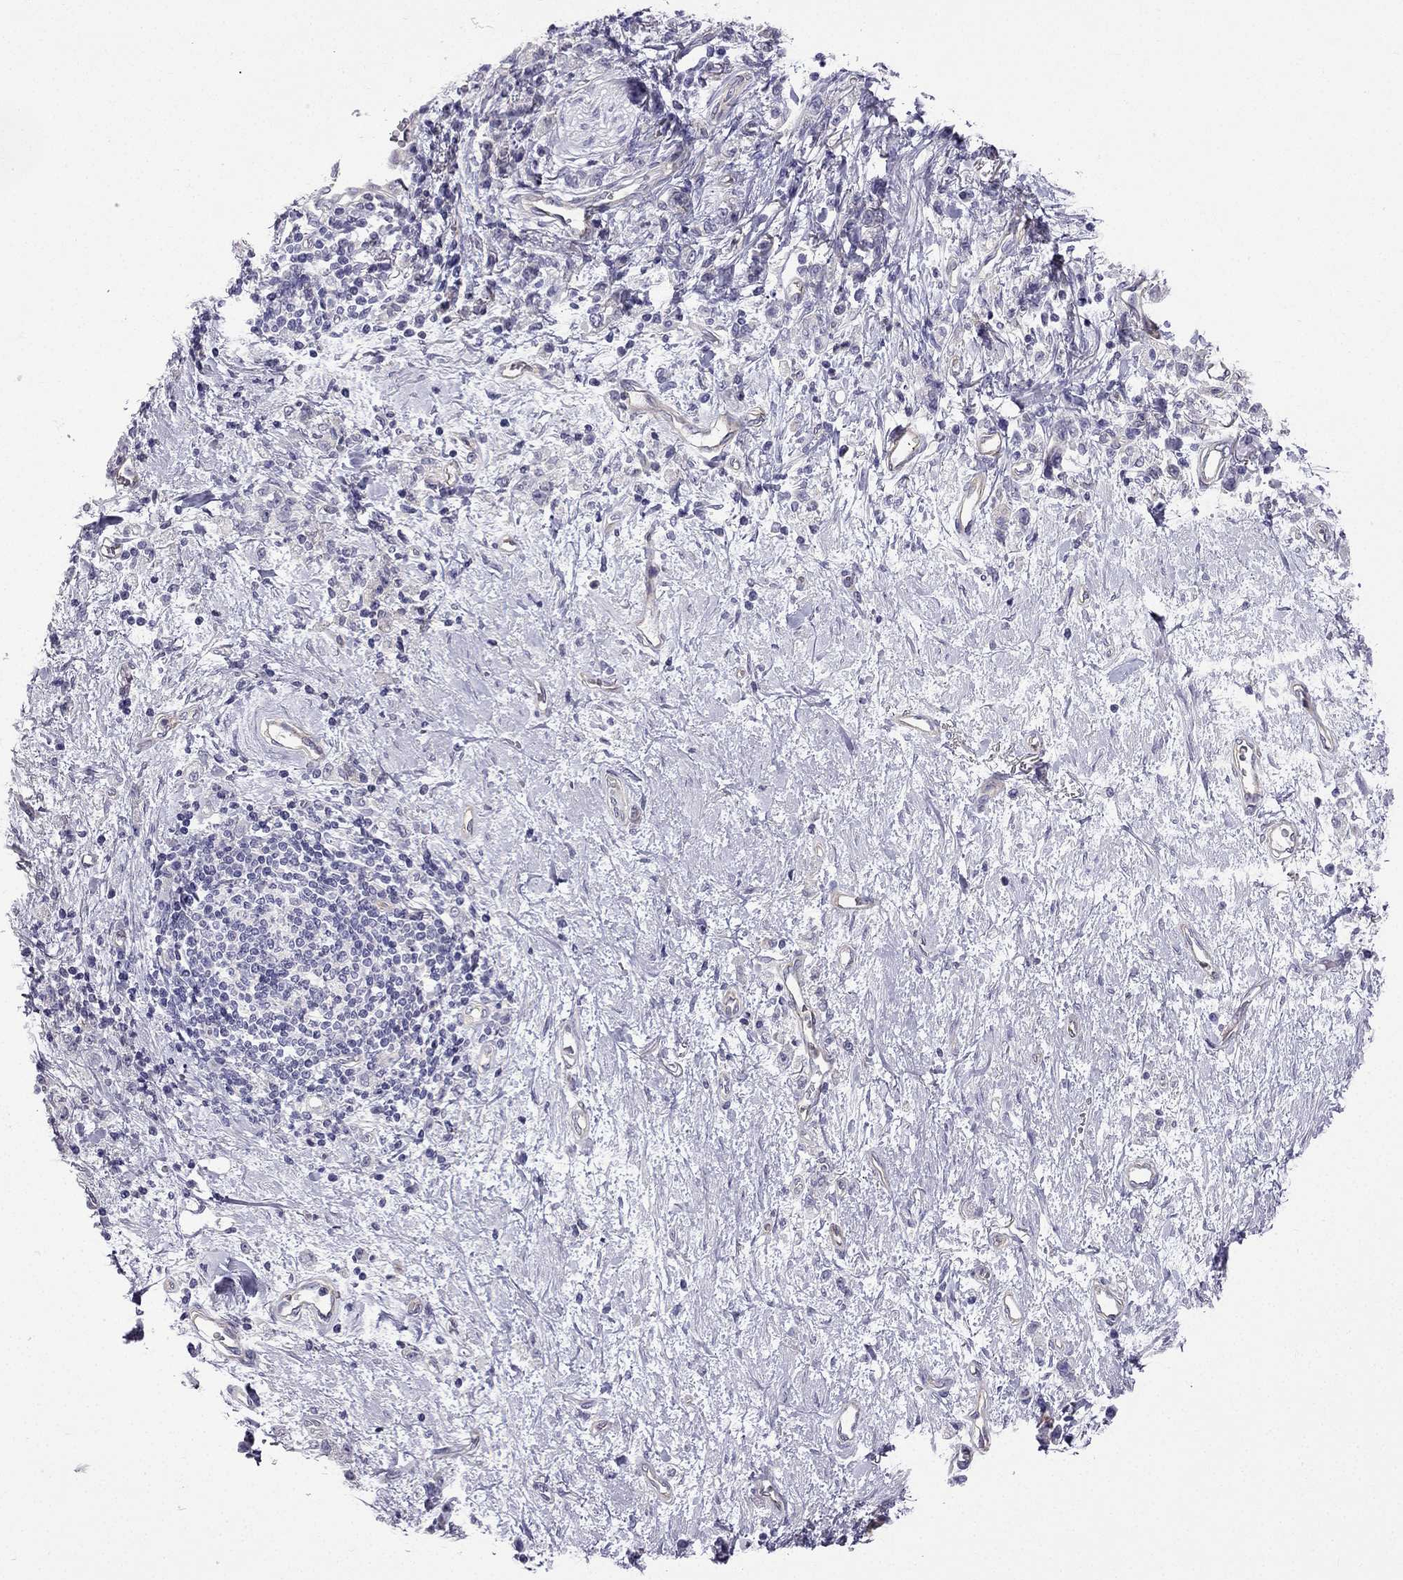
{"staining": {"intensity": "negative", "quantity": "none", "location": "none"}, "tissue": "stomach cancer", "cell_type": "Tumor cells", "image_type": "cancer", "snomed": [{"axis": "morphology", "description": "Adenocarcinoma, NOS"}, {"axis": "topography", "description": "Stomach"}], "caption": "This photomicrograph is of adenocarcinoma (stomach) stained with immunohistochemistry (IHC) to label a protein in brown with the nuclei are counter-stained blue. There is no positivity in tumor cells.", "gene": "GJA8", "patient": {"sex": "male", "age": 77}}